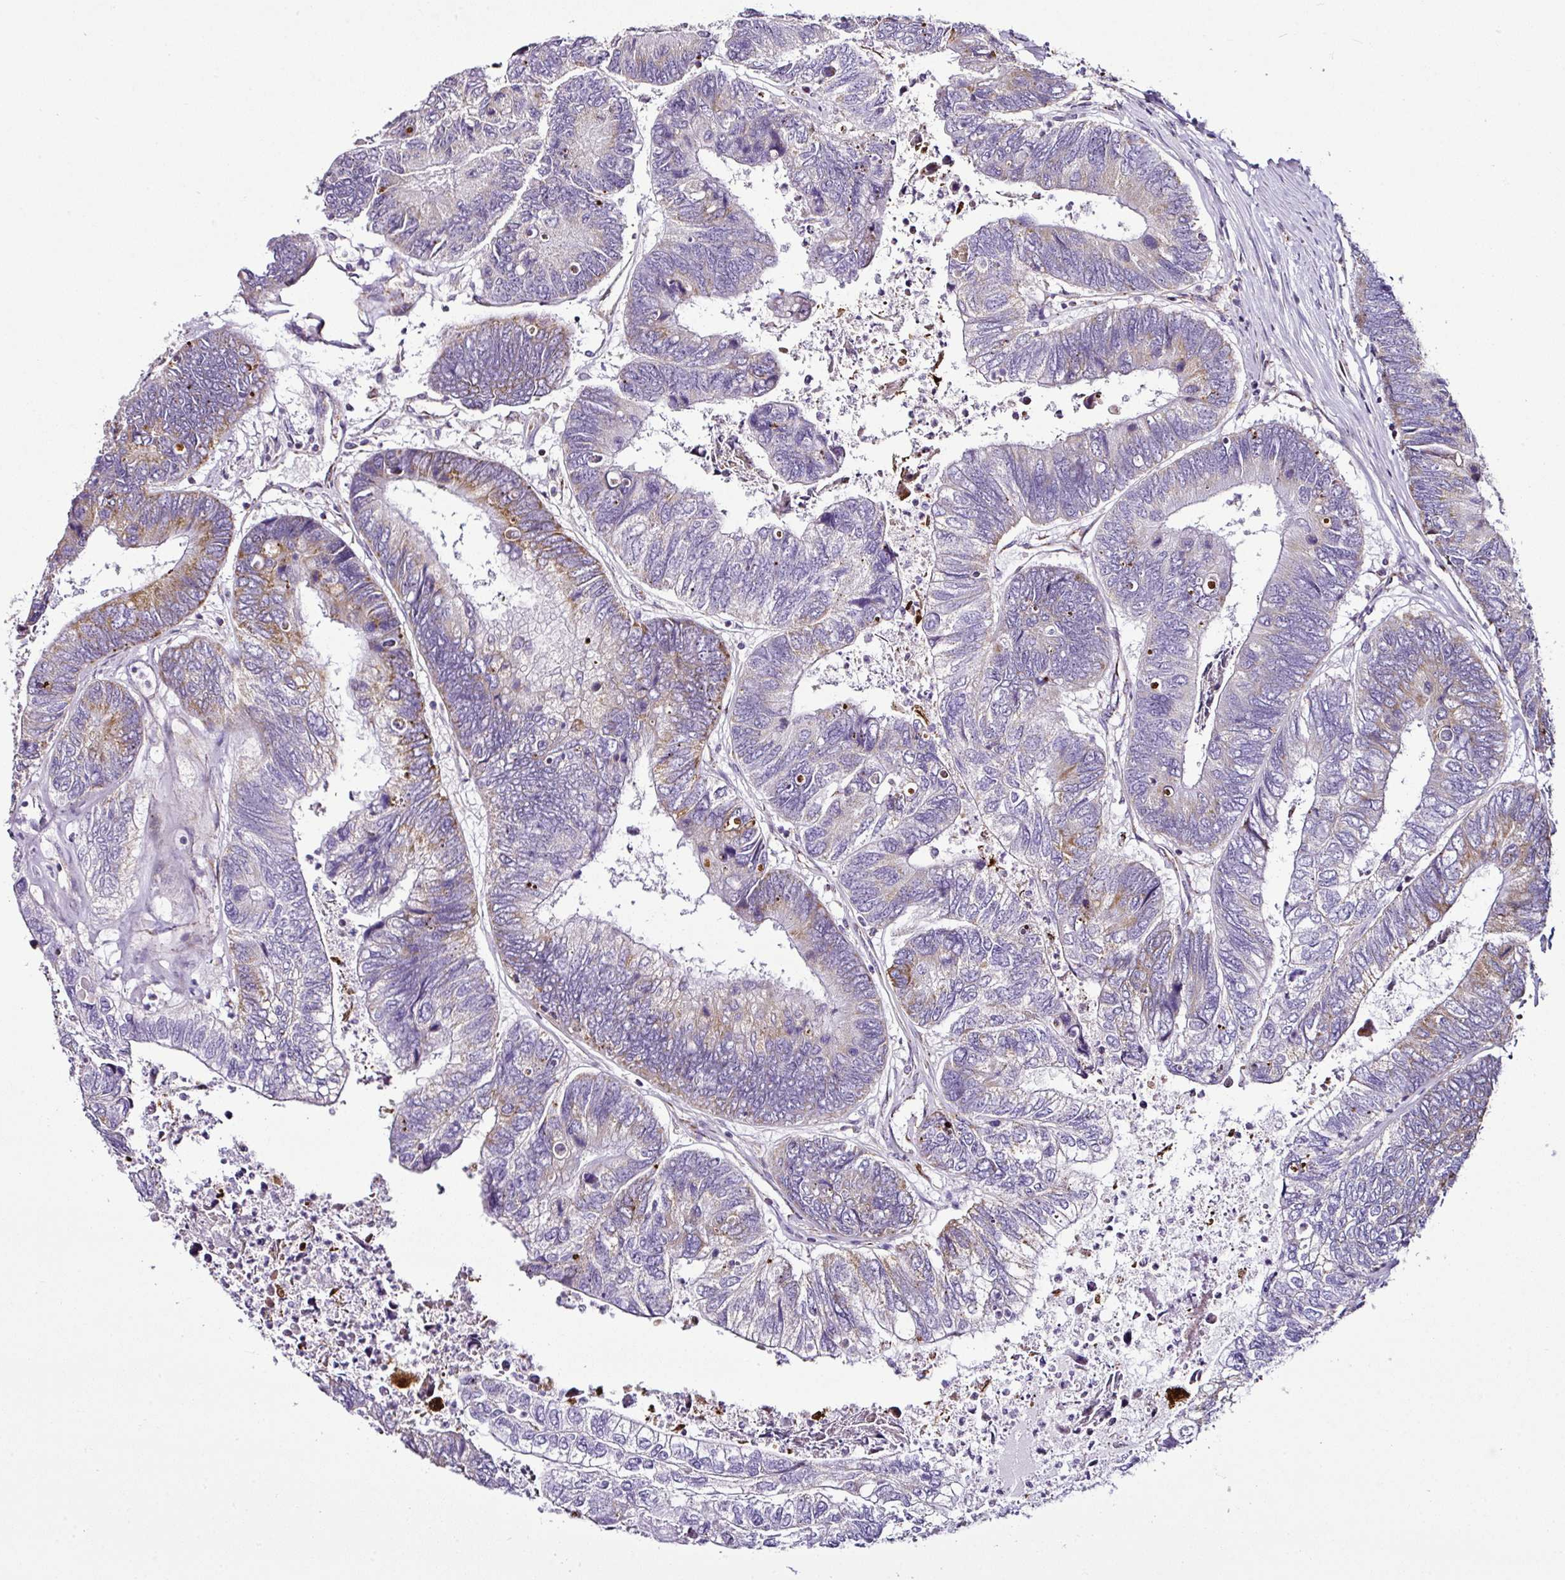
{"staining": {"intensity": "moderate", "quantity": "<25%", "location": "cytoplasmic/membranous"}, "tissue": "colorectal cancer", "cell_type": "Tumor cells", "image_type": "cancer", "snomed": [{"axis": "morphology", "description": "Adenocarcinoma, NOS"}, {"axis": "topography", "description": "Colon"}], "caption": "Immunohistochemistry (IHC) image of neoplastic tissue: colorectal cancer (adenocarcinoma) stained using IHC demonstrates low levels of moderate protein expression localized specifically in the cytoplasmic/membranous of tumor cells, appearing as a cytoplasmic/membranous brown color.", "gene": "DPAGT1", "patient": {"sex": "female", "age": 67}}